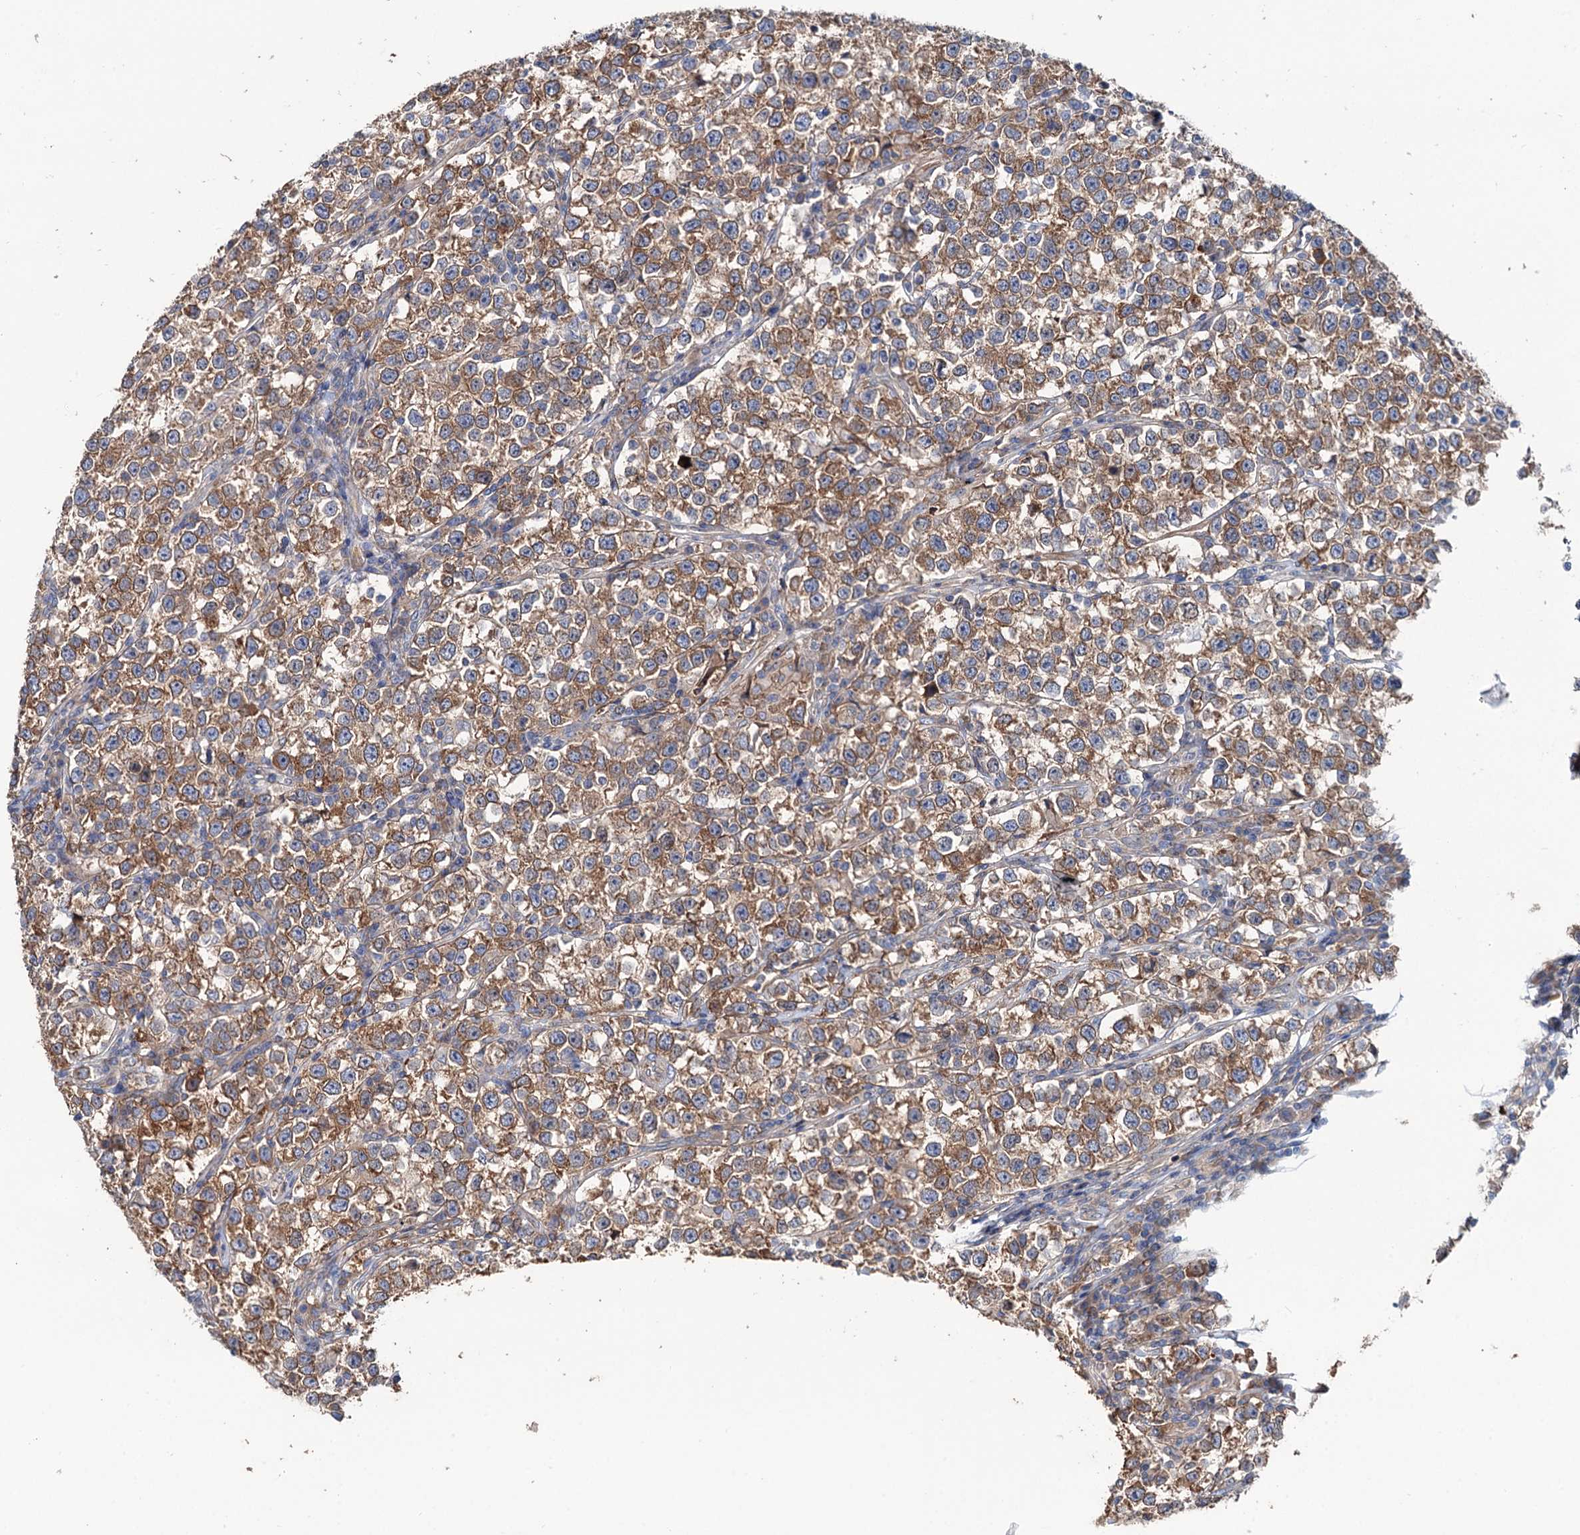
{"staining": {"intensity": "moderate", "quantity": ">75%", "location": "cytoplasmic/membranous"}, "tissue": "testis cancer", "cell_type": "Tumor cells", "image_type": "cancer", "snomed": [{"axis": "morphology", "description": "Normal tissue, NOS"}, {"axis": "morphology", "description": "Seminoma, NOS"}, {"axis": "topography", "description": "Testis"}], "caption": "Immunohistochemistry photomicrograph of neoplastic tissue: human seminoma (testis) stained using IHC shows medium levels of moderate protein expression localized specifically in the cytoplasmic/membranous of tumor cells, appearing as a cytoplasmic/membranous brown color.", "gene": "PTDSS2", "patient": {"sex": "male", "age": 43}}